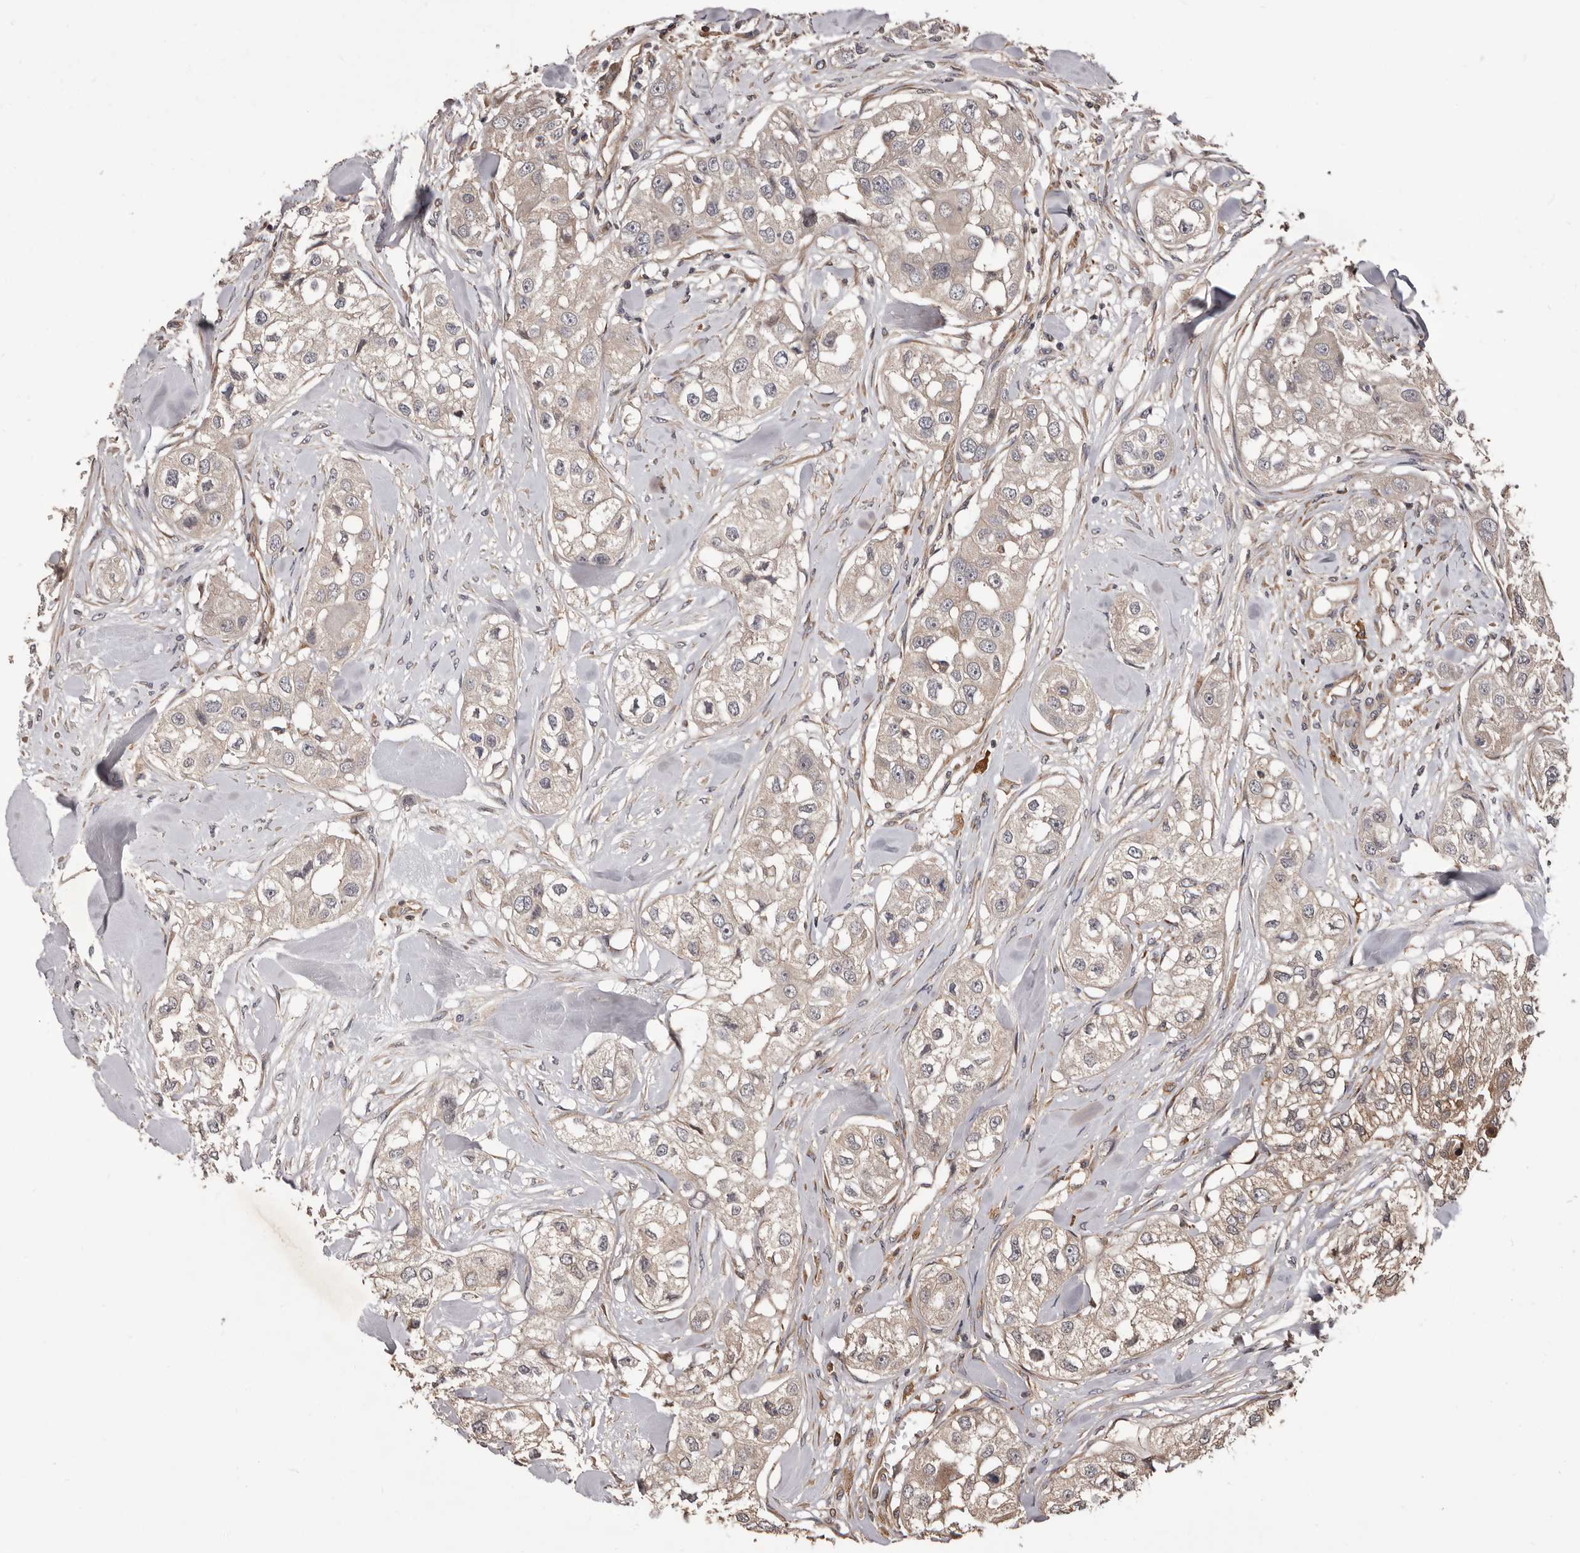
{"staining": {"intensity": "negative", "quantity": "none", "location": "none"}, "tissue": "head and neck cancer", "cell_type": "Tumor cells", "image_type": "cancer", "snomed": [{"axis": "morphology", "description": "Normal tissue, NOS"}, {"axis": "morphology", "description": "Squamous cell carcinoma, NOS"}, {"axis": "topography", "description": "Skeletal muscle"}, {"axis": "topography", "description": "Head-Neck"}], "caption": "Tumor cells are negative for brown protein staining in head and neck cancer. (DAB immunohistochemistry (IHC) visualized using brightfield microscopy, high magnification).", "gene": "ADAMTS2", "patient": {"sex": "male", "age": 51}}